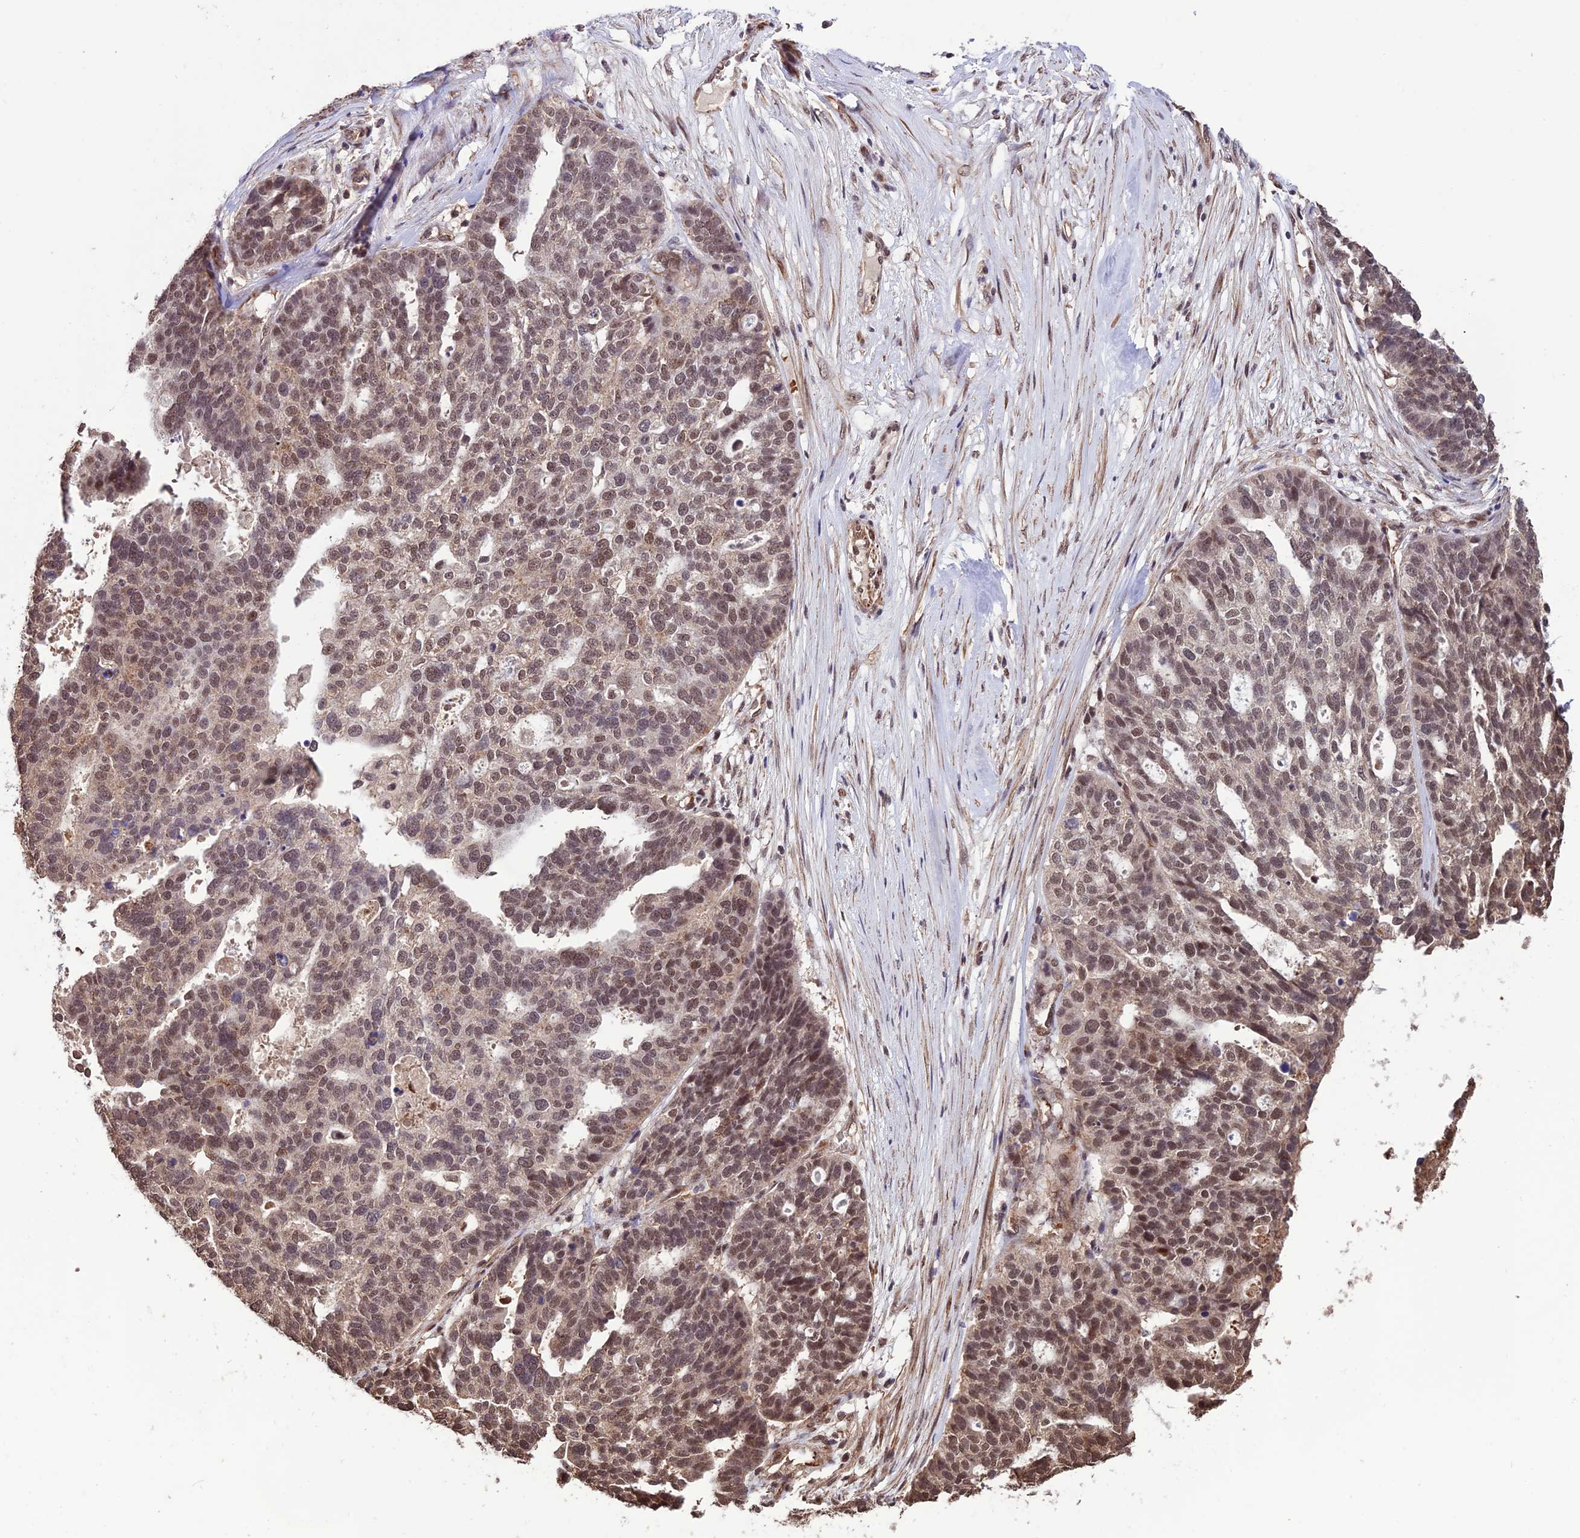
{"staining": {"intensity": "moderate", "quantity": ">75%", "location": "nuclear"}, "tissue": "ovarian cancer", "cell_type": "Tumor cells", "image_type": "cancer", "snomed": [{"axis": "morphology", "description": "Cystadenocarcinoma, serous, NOS"}, {"axis": "topography", "description": "Ovary"}], "caption": "Ovarian serous cystadenocarcinoma stained for a protein demonstrates moderate nuclear positivity in tumor cells. (Stains: DAB in brown, nuclei in blue, Microscopy: brightfield microscopy at high magnification).", "gene": "CABIN1", "patient": {"sex": "female", "age": 59}}